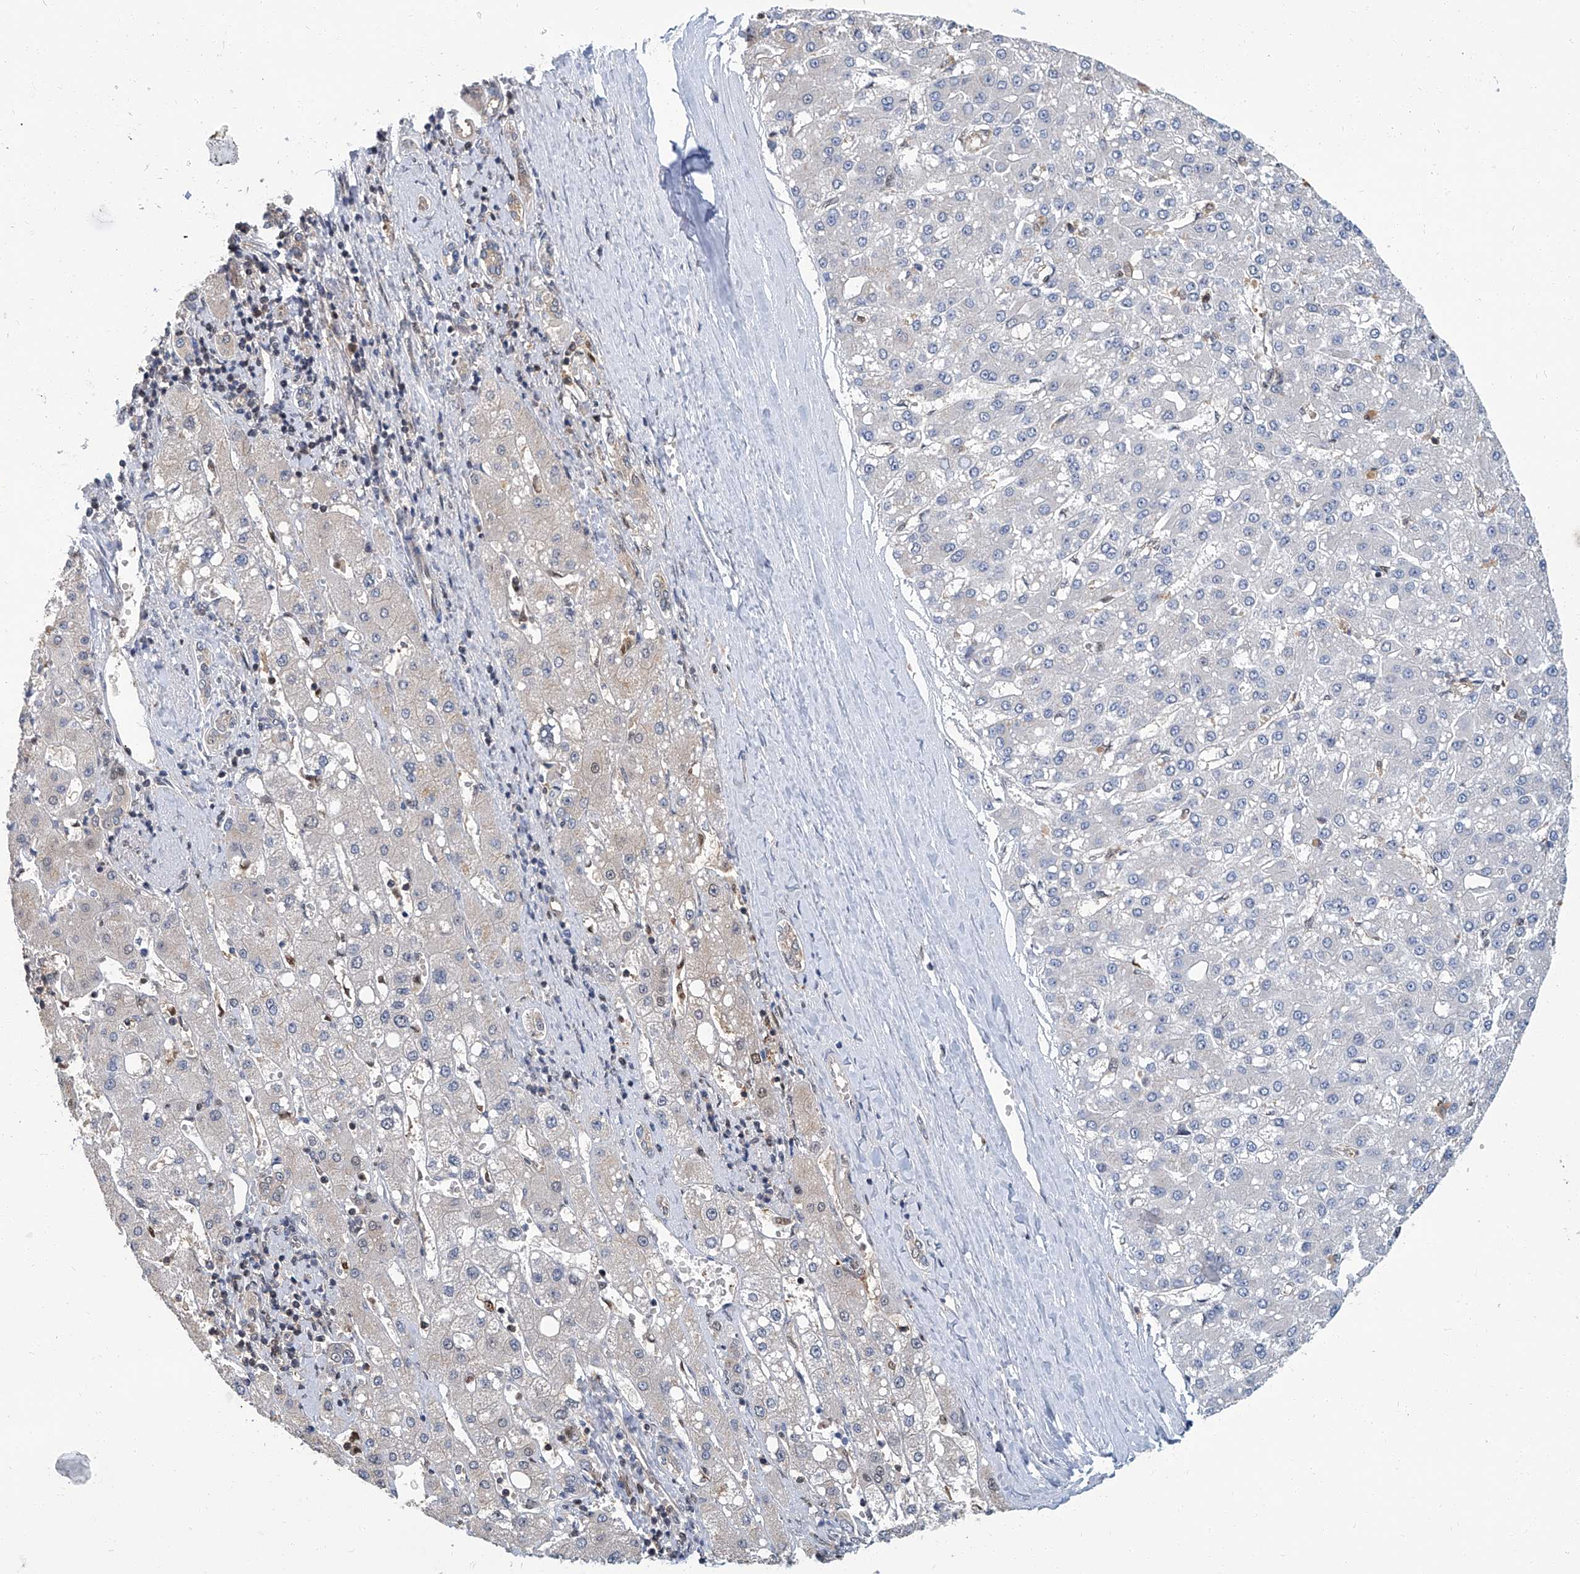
{"staining": {"intensity": "negative", "quantity": "none", "location": "none"}, "tissue": "liver cancer", "cell_type": "Tumor cells", "image_type": "cancer", "snomed": [{"axis": "morphology", "description": "Carcinoma, Hepatocellular, NOS"}, {"axis": "topography", "description": "Liver"}], "caption": "High power microscopy image of an IHC micrograph of hepatocellular carcinoma (liver), revealing no significant staining in tumor cells.", "gene": "PSMB10", "patient": {"sex": "male", "age": 67}}